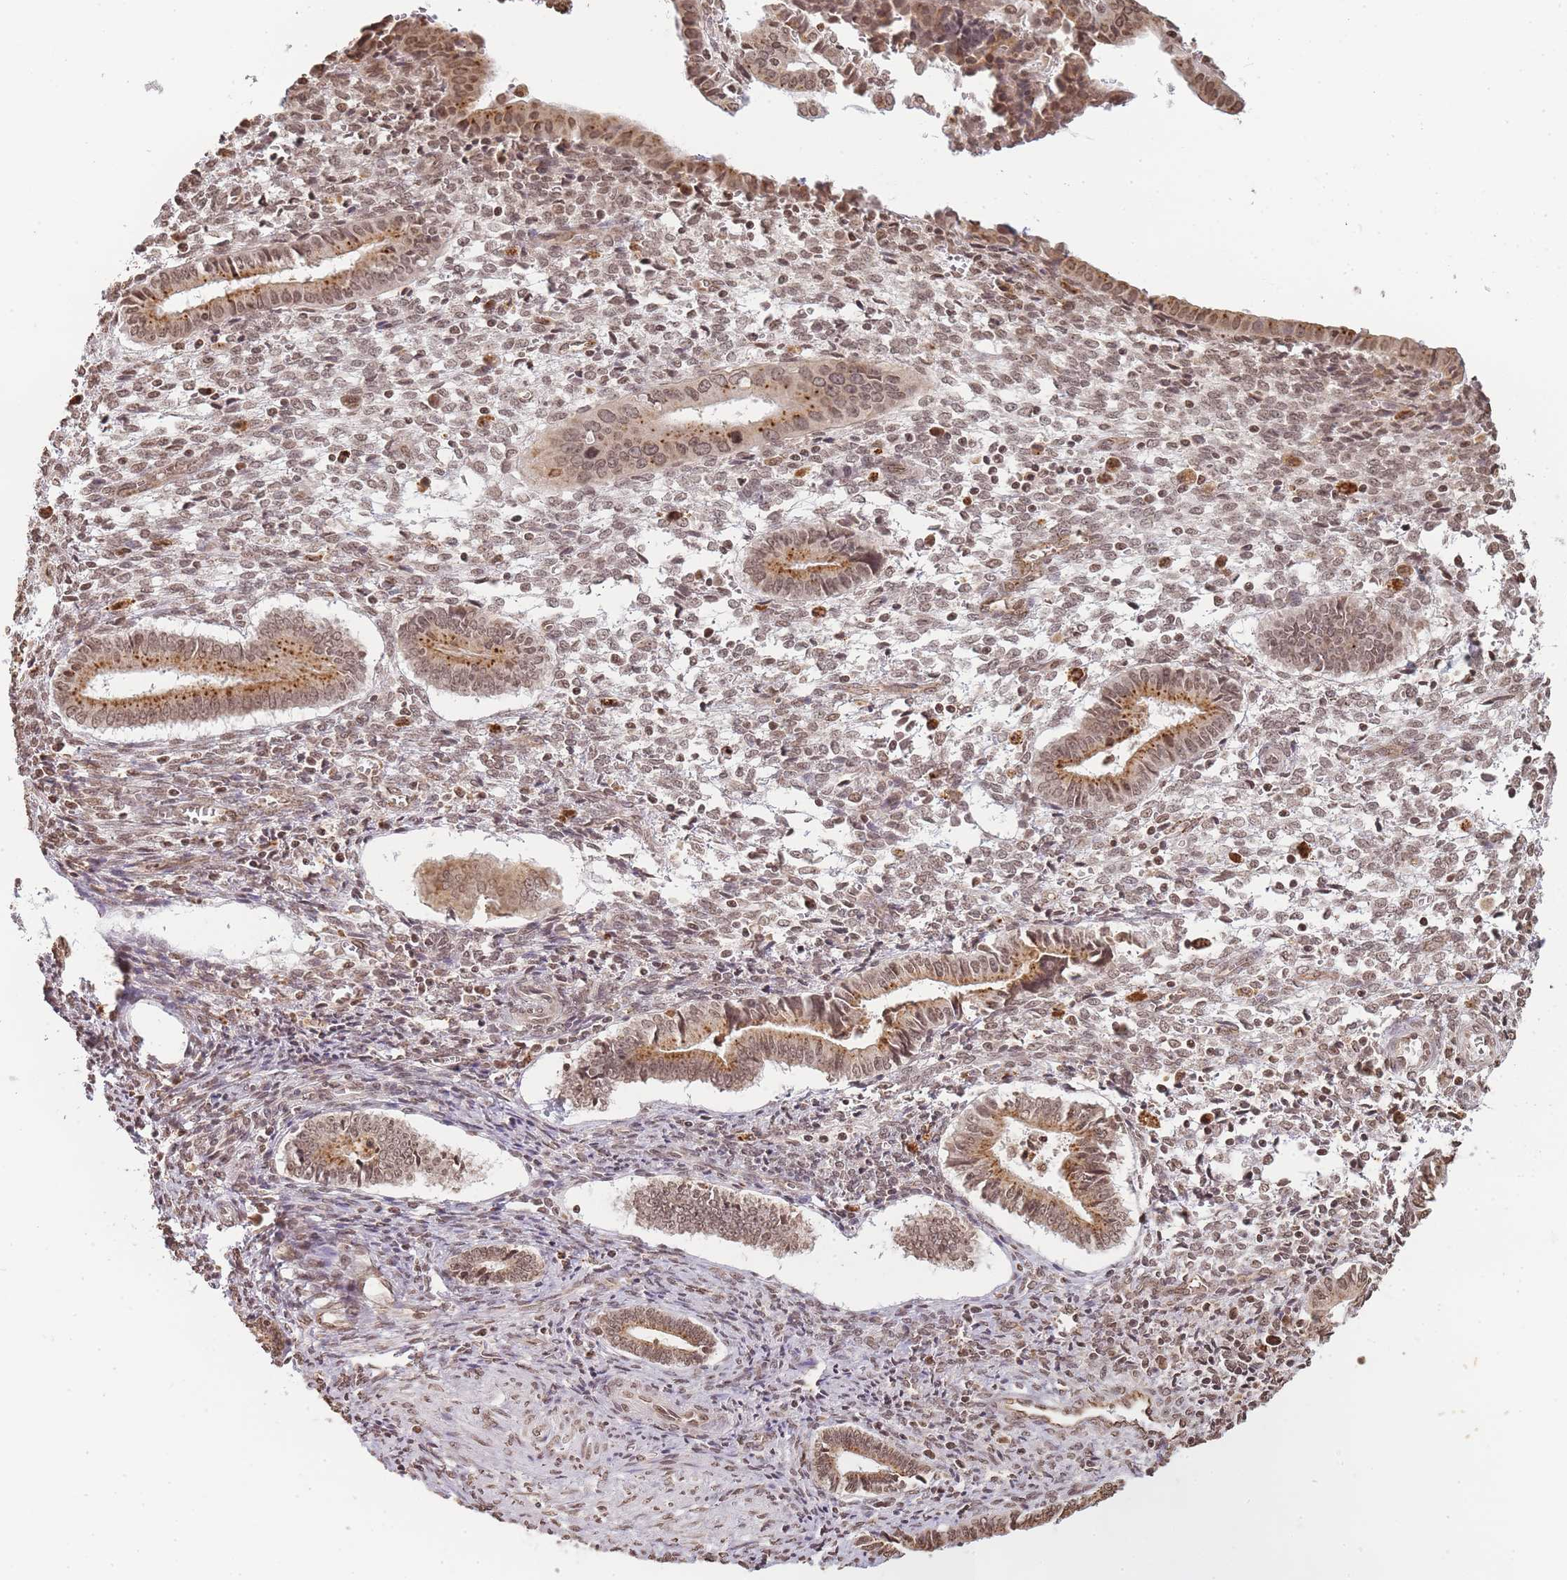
{"staining": {"intensity": "weak", "quantity": ">75%", "location": "cytoplasmic/membranous,nuclear"}, "tissue": "endometrium", "cell_type": "Cells in endometrial stroma", "image_type": "normal", "snomed": [{"axis": "morphology", "description": "Normal tissue, NOS"}, {"axis": "topography", "description": "Other"}, {"axis": "topography", "description": "Endometrium"}], "caption": "IHC histopathology image of normal endometrium stained for a protein (brown), which shows low levels of weak cytoplasmic/membranous,nuclear expression in approximately >75% of cells in endometrial stroma.", "gene": "WWTR1", "patient": {"sex": "female", "age": 44}}